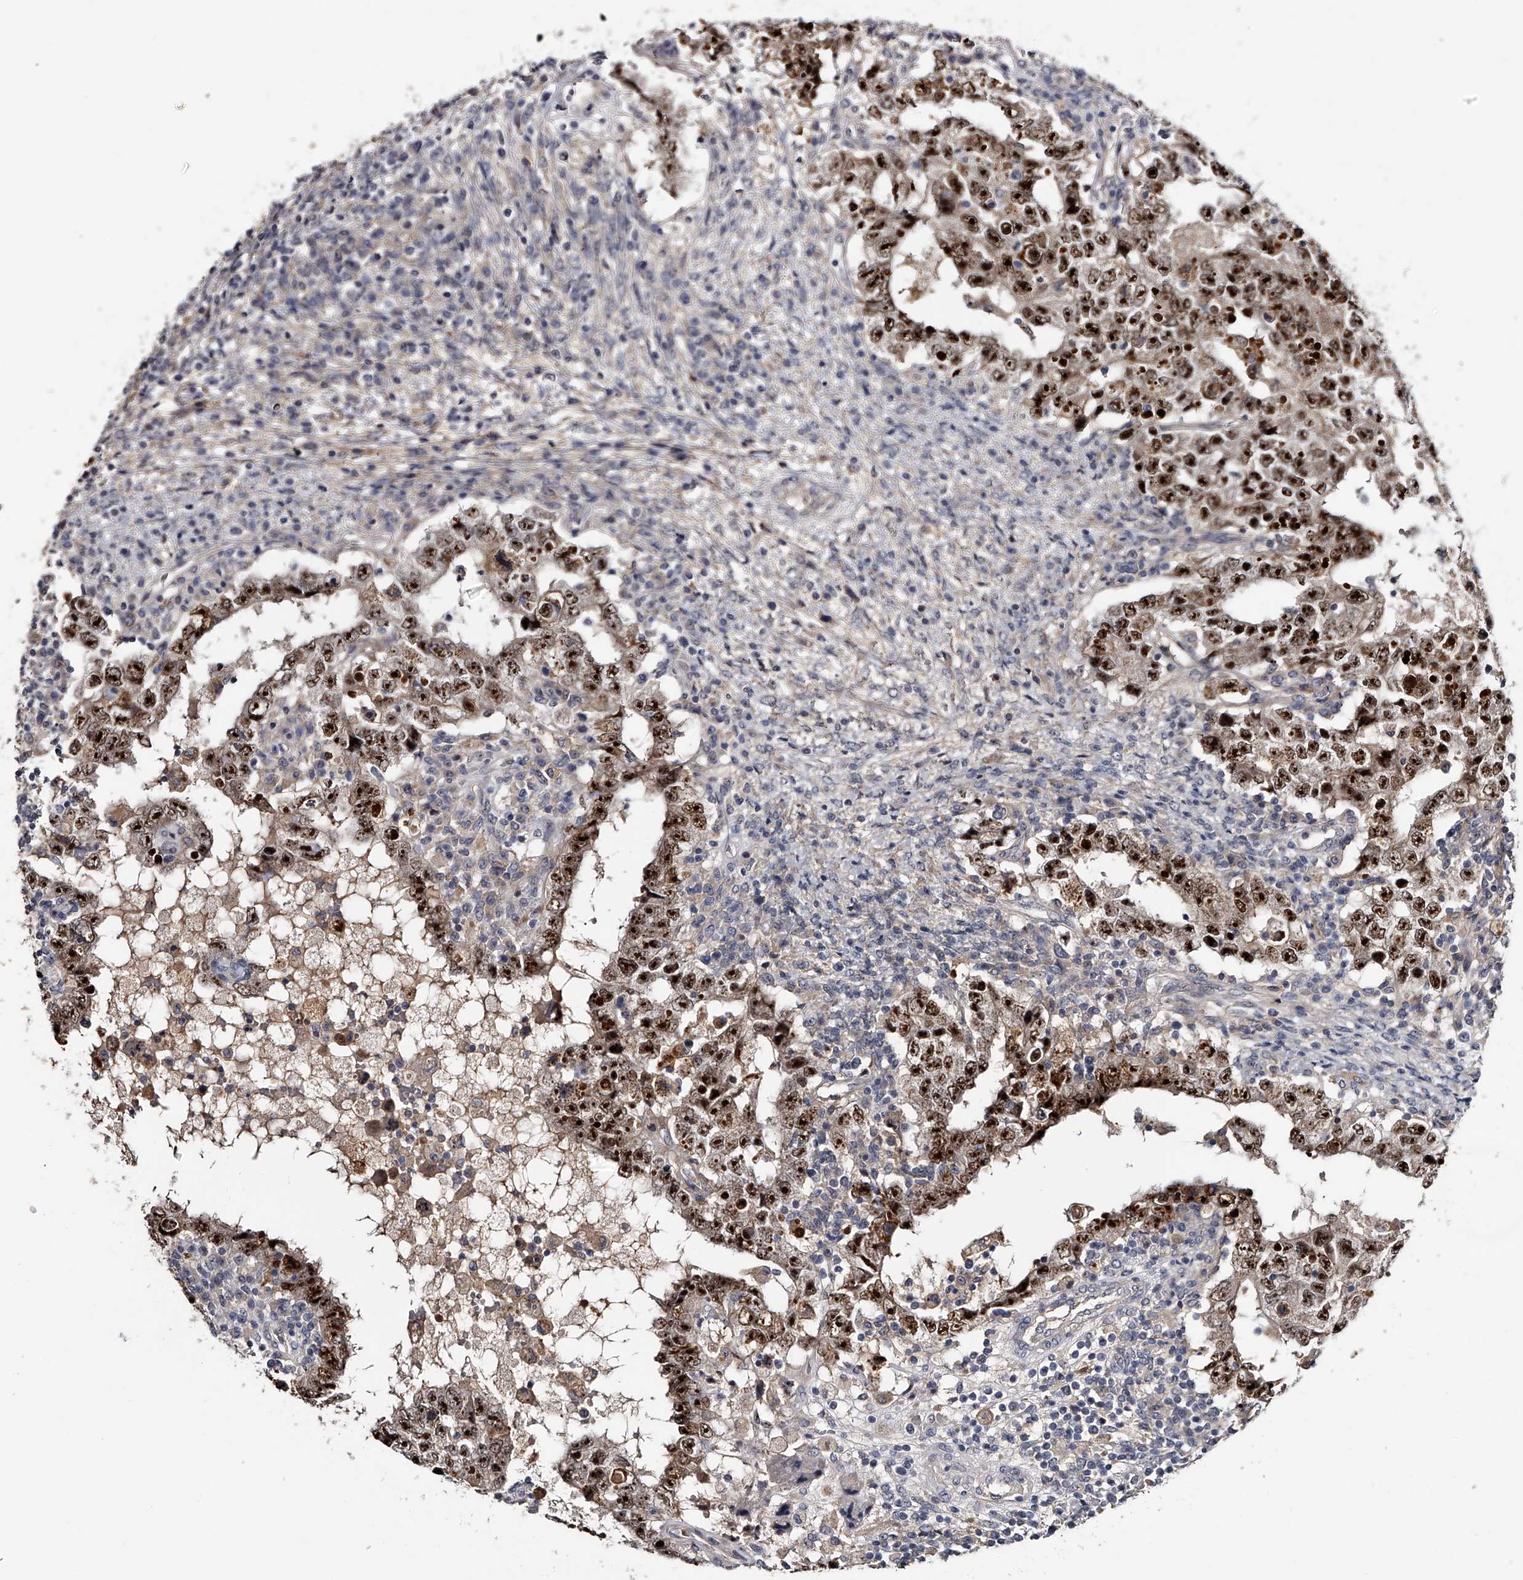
{"staining": {"intensity": "strong", "quantity": ">75%", "location": "nuclear"}, "tissue": "testis cancer", "cell_type": "Tumor cells", "image_type": "cancer", "snomed": [{"axis": "morphology", "description": "Carcinoma, Embryonal, NOS"}, {"axis": "topography", "description": "Testis"}], "caption": "Embryonal carcinoma (testis) stained with immunohistochemistry (IHC) displays strong nuclear staining in about >75% of tumor cells. (Brightfield microscopy of DAB IHC at high magnification).", "gene": "MDN1", "patient": {"sex": "male", "age": 26}}